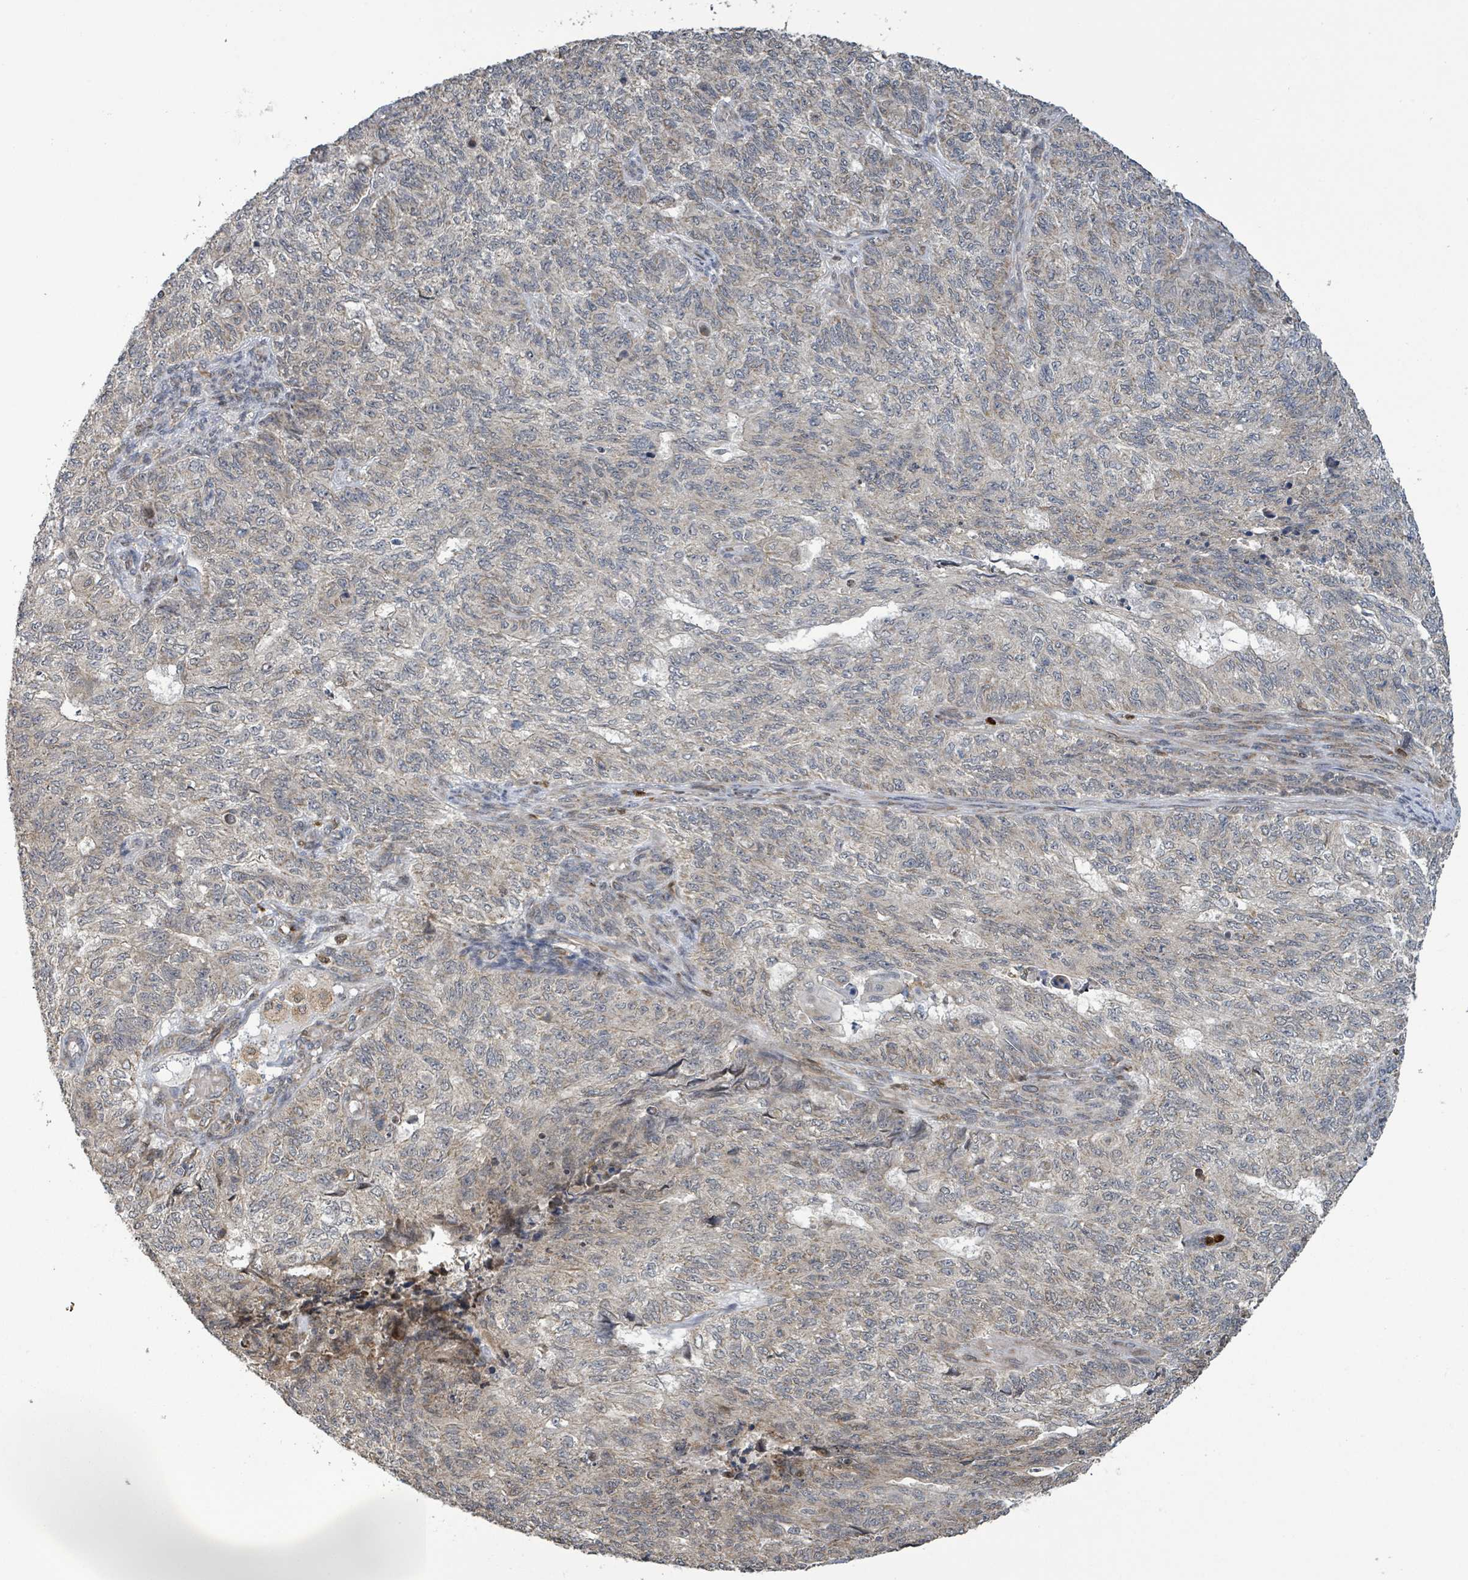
{"staining": {"intensity": "weak", "quantity": "25%-75%", "location": "cytoplasmic/membranous"}, "tissue": "endometrial cancer", "cell_type": "Tumor cells", "image_type": "cancer", "snomed": [{"axis": "morphology", "description": "Adenocarcinoma, NOS"}, {"axis": "topography", "description": "Endometrium"}], "caption": "About 25%-75% of tumor cells in endometrial cancer display weak cytoplasmic/membranous protein expression as visualized by brown immunohistochemical staining.", "gene": "COQ6", "patient": {"sex": "female", "age": 32}}